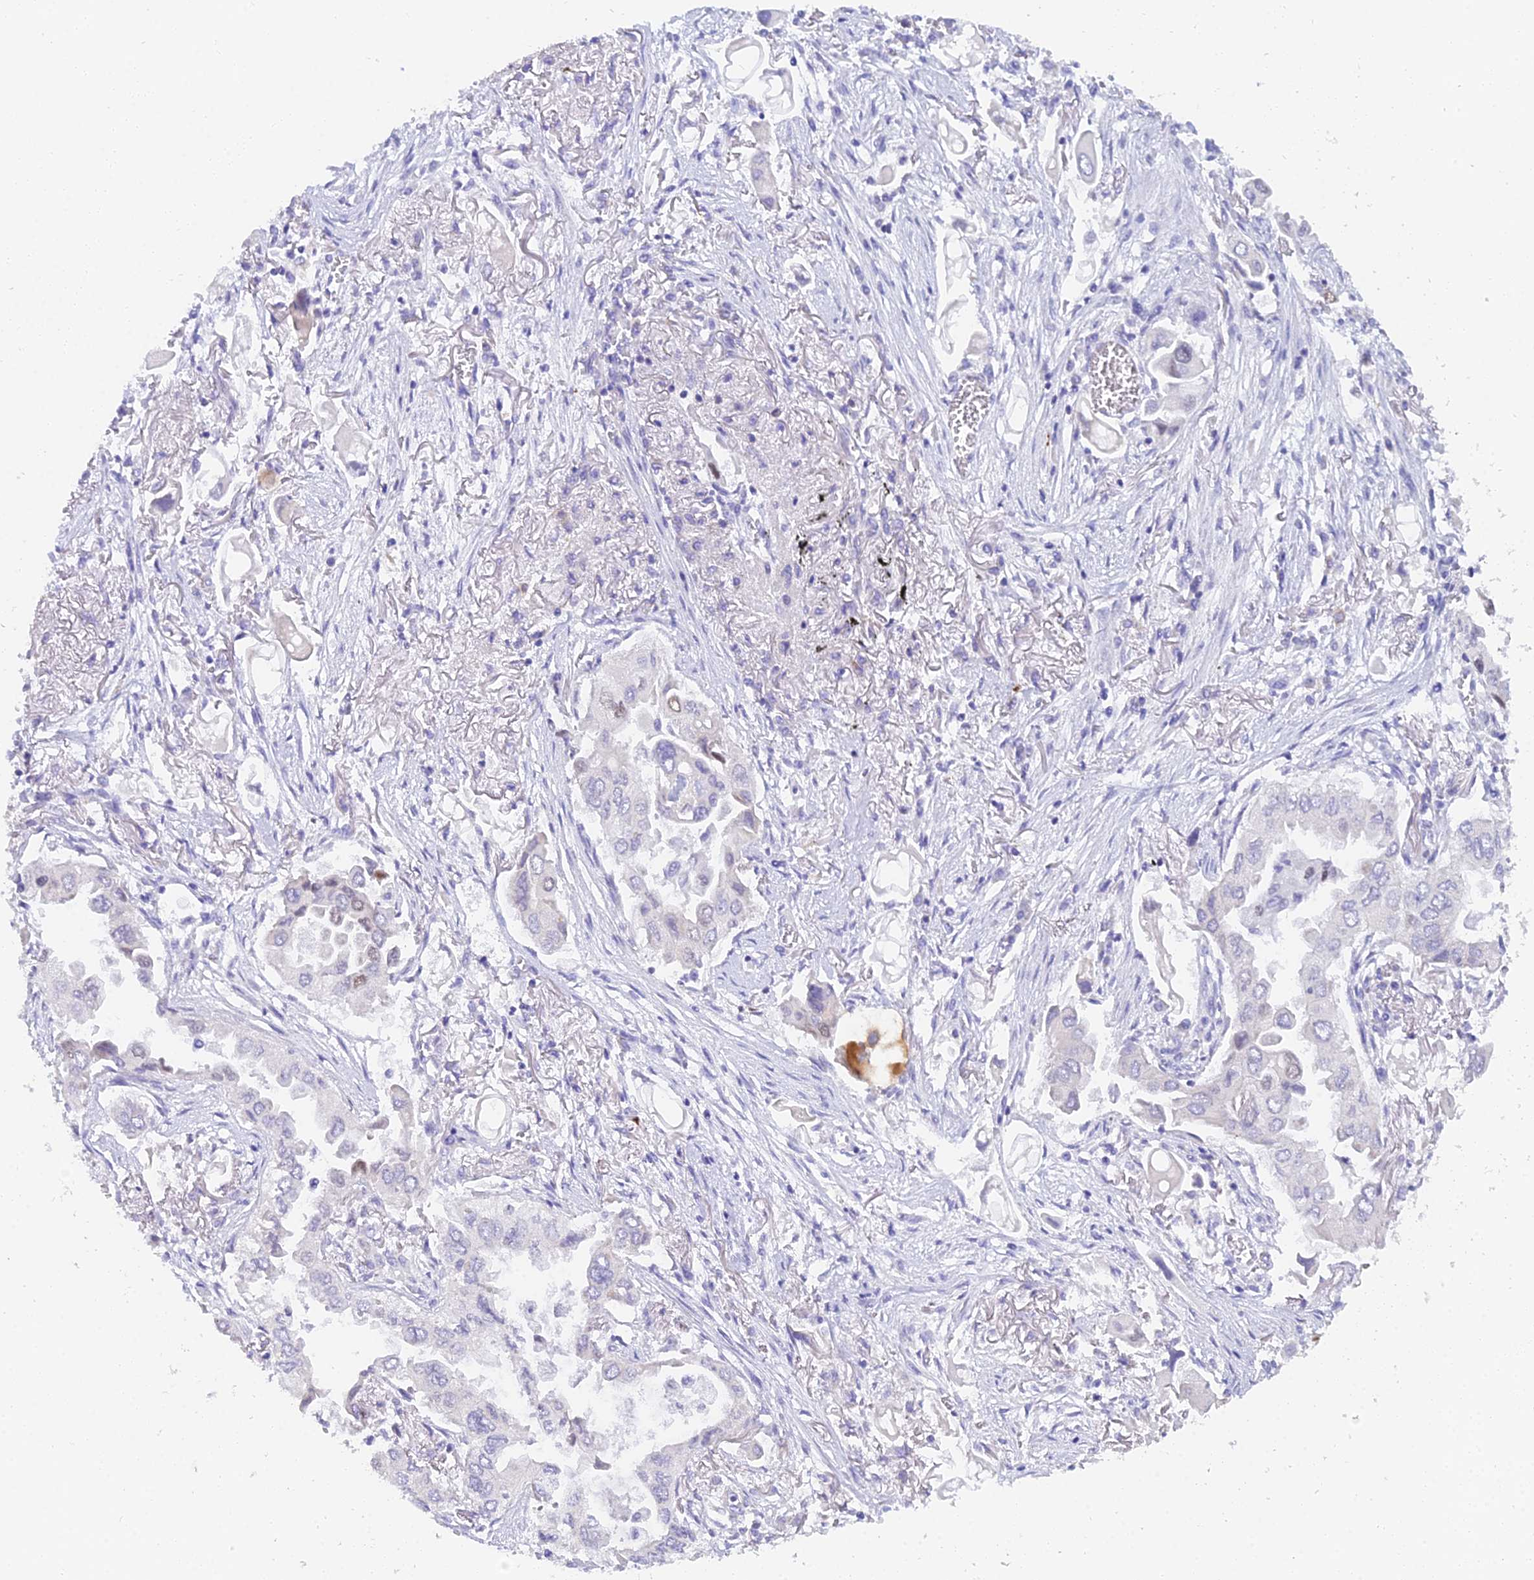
{"staining": {"intensity": "weak", "quantity": "<25%", "location": "nuclear"}, "tissue": "lung cancer", "cell_type": "Tumor cells", "image_type": "cancer", "snomed": [{"axis": "morphology", "description": "Adenocarcinoma, NOS"}, {"axis": "topography", "description": "Lung"}], "caption": "A micrograph of human lung cancer (adenocarcinoma) is negative for staining in tumor cells. (Stains: DAB IHC with hematoxylin counter stain, Microscopy: brightfield microscopy at high magnification).", "gene": "MCM2", "patient": {"sex": "female", "age": 76}}